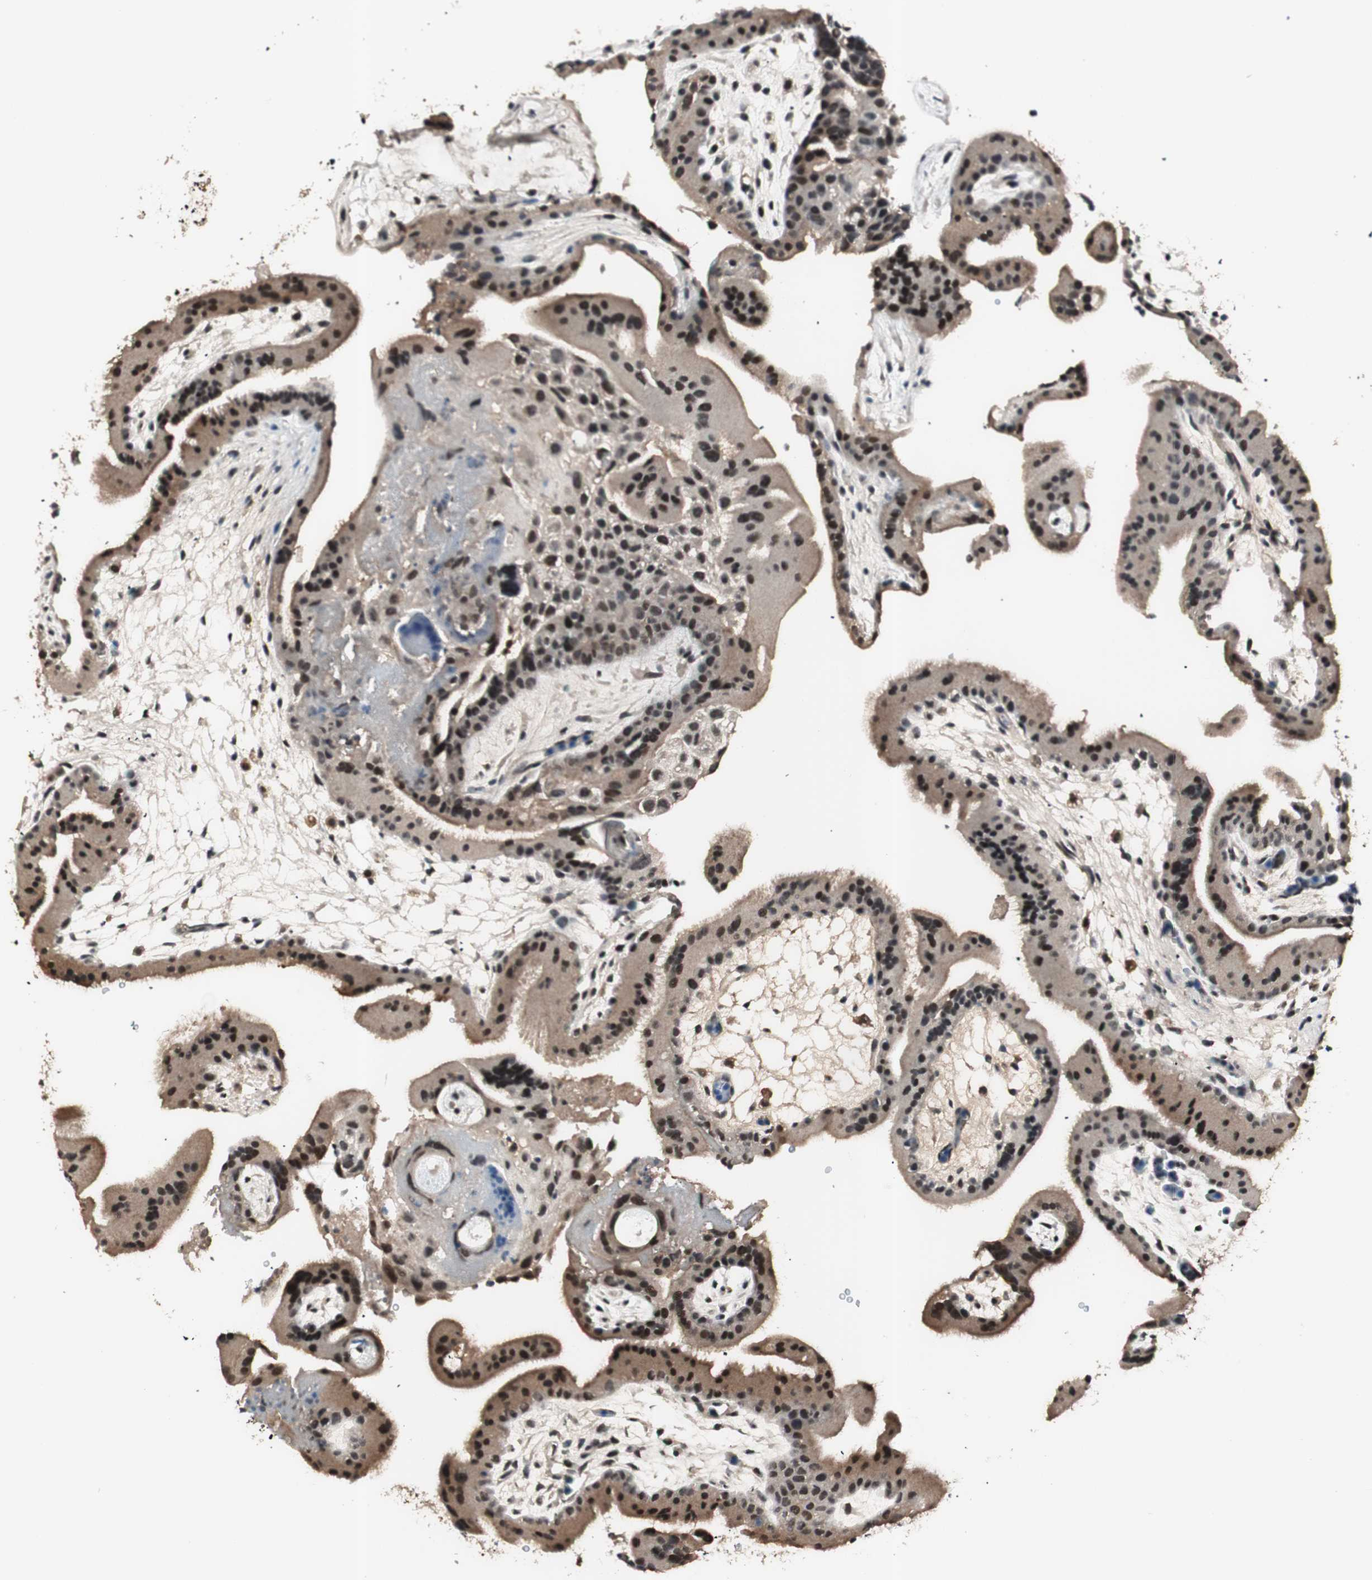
{"staining": {"intensity": "moderate", "quantity": ">75%", "location": "nuclear"}, "tissue": "placenta", "cell_type": "Trophoblastic cells", "image_type": "normal", "snomed": [{"axis": "morphology", "description": "Normal tissue, NOS"}, {"axis": "topography", "description": "Placenta"}], "caption": "An immunohistochemistry (IHC) micrograph of benign tissue is shown. Protein staining in brown shows moderate nuclear positivity in placenta within trophoblastic cells.", "gene": "NFRKB", "patient": {"sex": "female", "age": 19}}